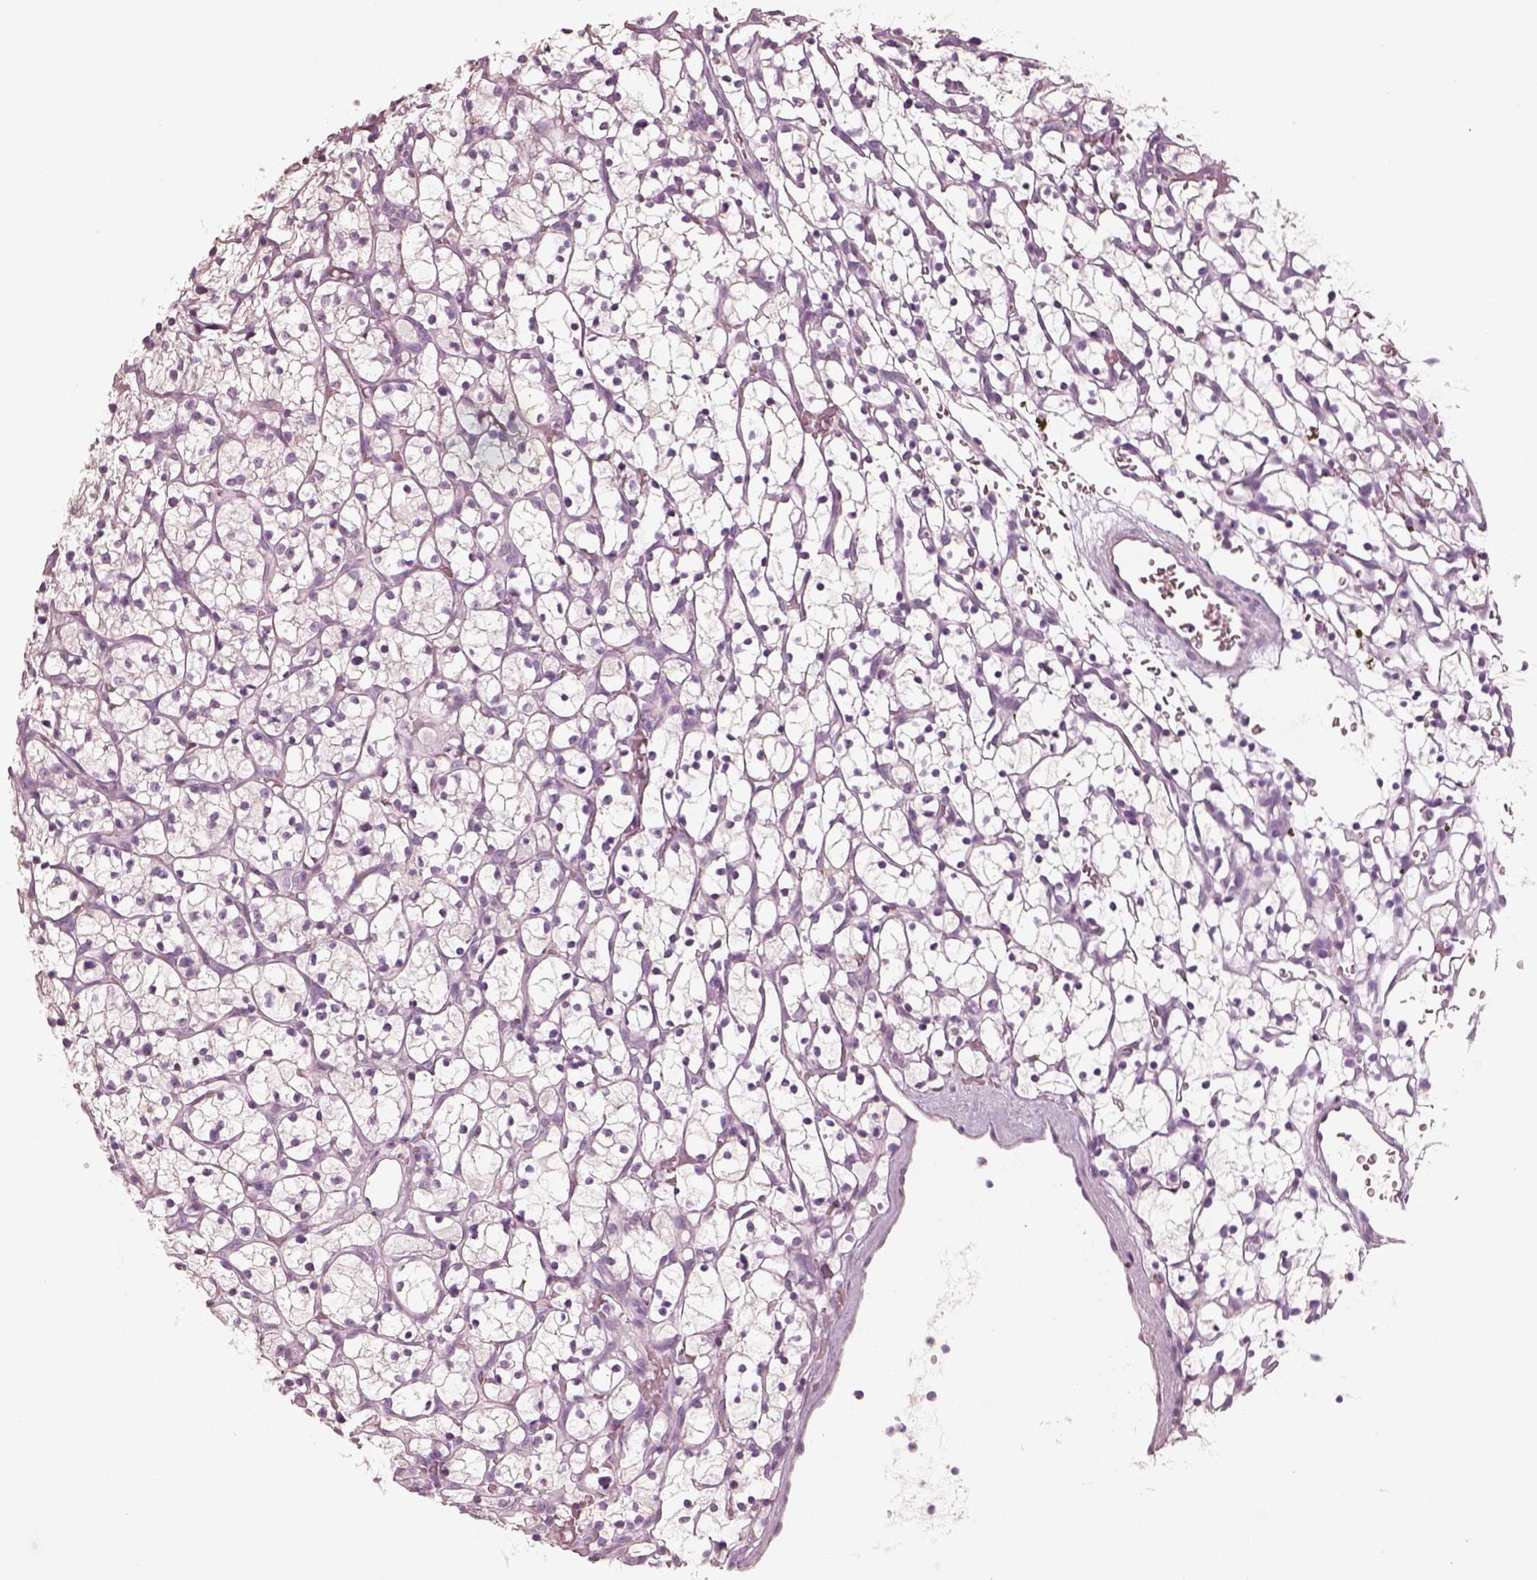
{"staining": {"intensity": "negative", "quantity": "none", "location": "none"}, "tissue": "renal cancer", "cell_type": "Tumor cells", "image_type": "cancer", "snomed": [{"axis": "morphology", "description": "Adenocarcinoma, NOS"}, {"axis": "topography", "description": "Kidney"}], "caption": "A high-resolution photomicrograph shows immunohistochemistry staining of renal adenocarcinoma, which exhibits no significant staining in tumor cells.", "gene": "R3HDML", "patient": {"sex": "female", "age": 64}}